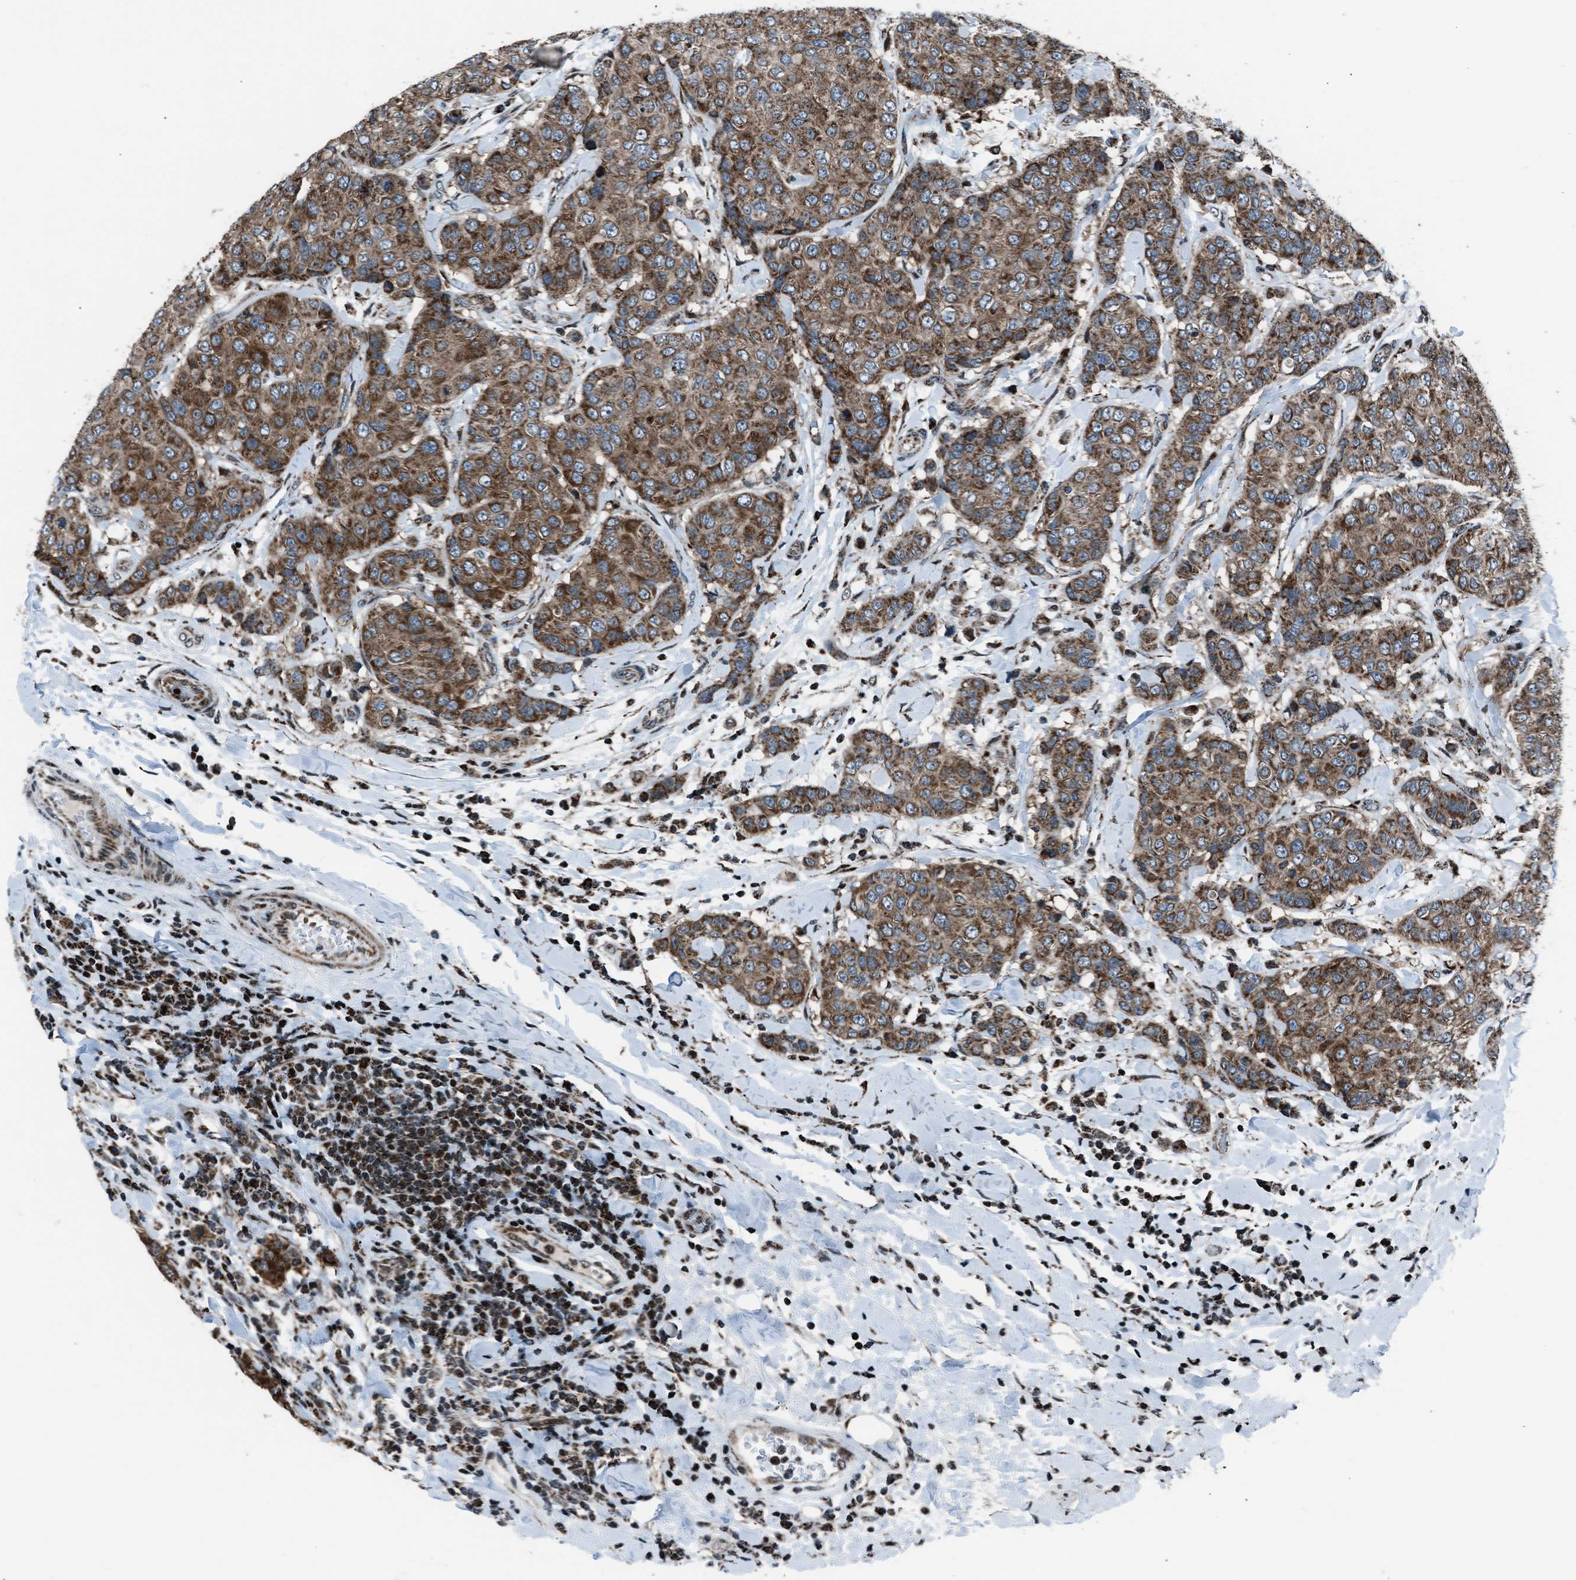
{"staining": {"intensity": "moderate", "quantity": ">75%", "location": "cytoplasmic/membranous"}, "tissue": "breast cancer", "cell_type": "Tumor cells", "image_type": "cancer", "snomed": [{"axis": "morphology", "description": "Duct carcinoma"}, {"axis": "topography", "description": "Breast"}], "caption": "A histopathology image showing moderate cytoplasmic/membranous expression in approximately >75% of tumor cells in invasive ductal carcinoma (breast), as visualized by brown immunohistochemical staining.", "gene": "MORC3", "patient": {"sex": "female", "age": 27}}